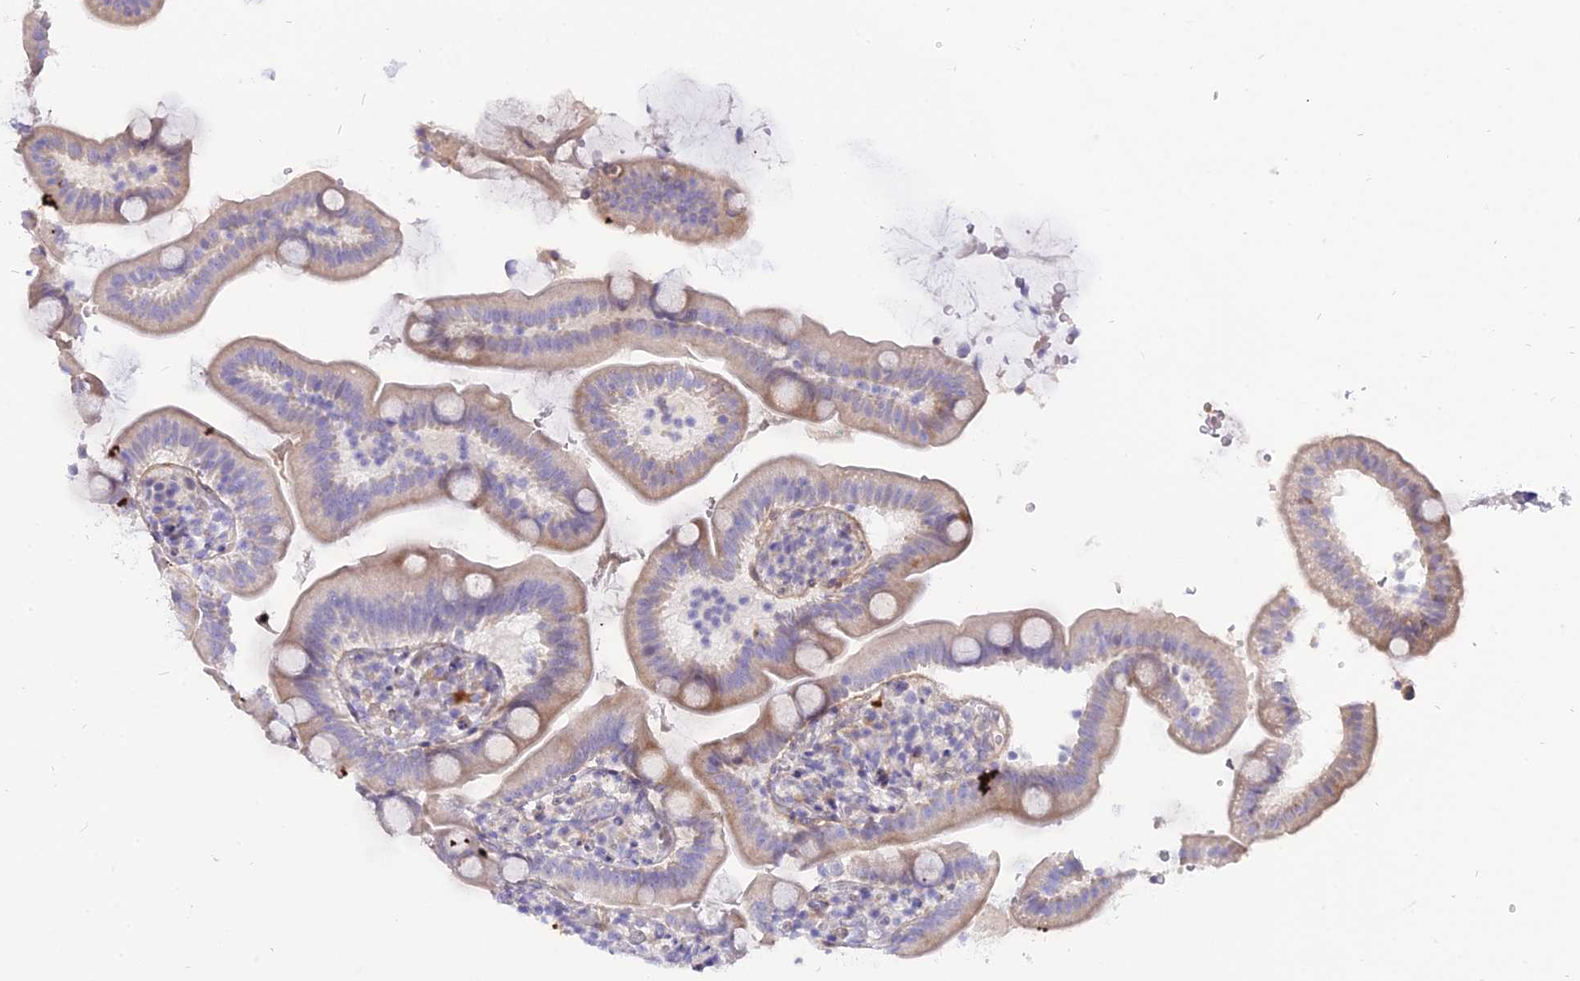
{"staining": {"intensity": "weak", "quantity": "25%-75%", "location": "cytoplasmic/membranous"}, "tissue": "duodenum", "cell_type": "Glandular cells", "image_type": "normal", "snomed": [{"axis": "morphology", "description": "Normal tissue, NOS"}, {"axis": "topography", "description": "Duodenum"}], "caption": "Immunohistochemical staining of normal duodenum reveals 25%-75% levels of weak cytoplasmic/membranous protein expression in about 25%-75% of glandular cells. (IHC, brightfield microscopy, high magnification).", "gene": "MBD3L1", "patient": {"sex": "female", "age": 67}}